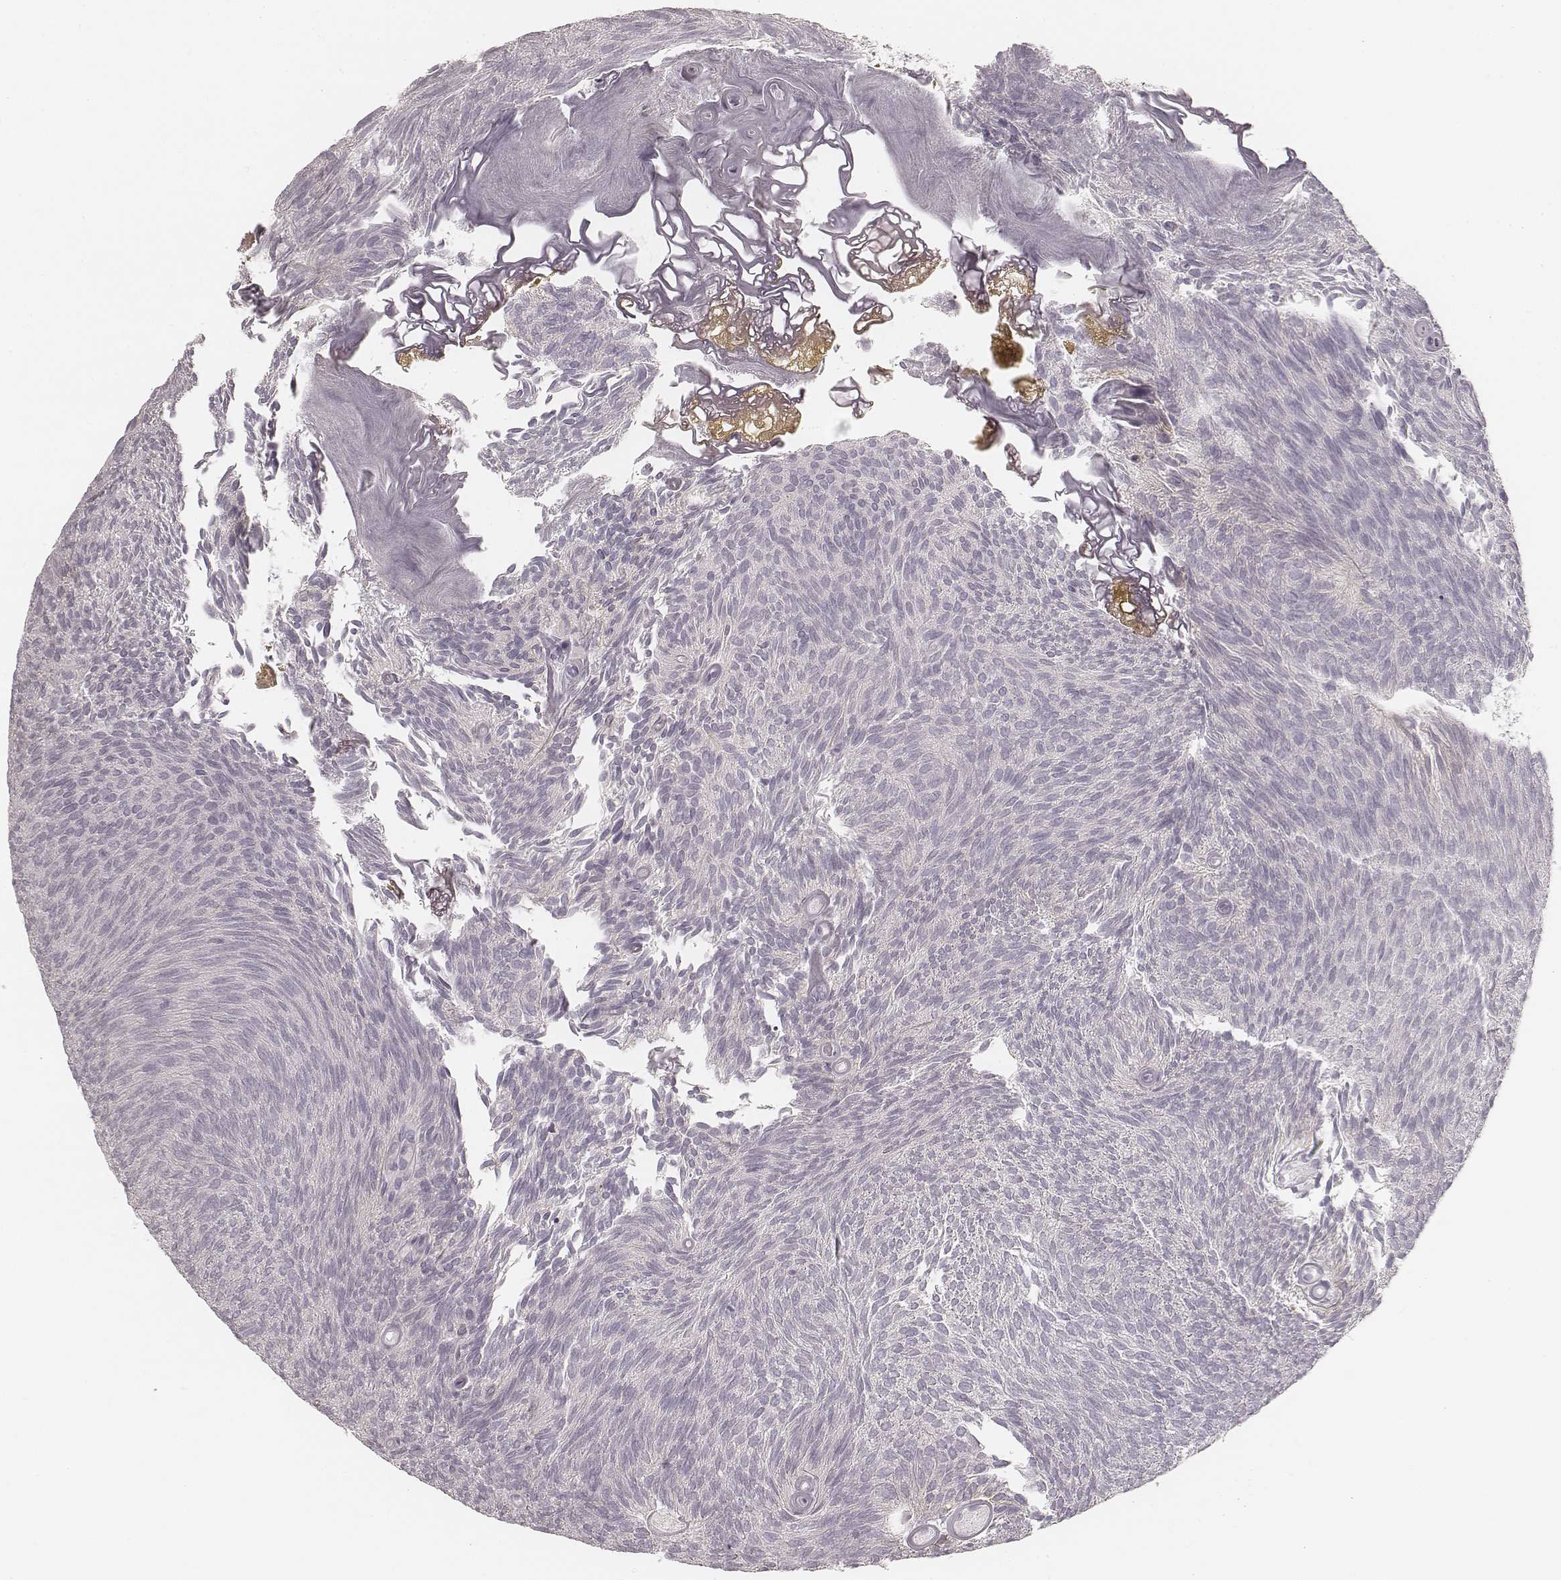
{"staining": {"intensity": "negative", "quantity": "none", "location": "none"}, "tissue": "urothelial cancer", "cell_type": "Tumor cells", "image_type": "cancer", "snomed": [{"axis": "morphology", "description": "Urothelial carcinoma, Low grade"}, {"axis": "topography", "description": "Urinary bladder"}], "caption": "Low-grade urothelial carcinoma was stained to show a protein in brown. There is no significant positivity in tumor cells.", "gene": "SPATA24", "patient": {"sex": "male", "age": 77}}